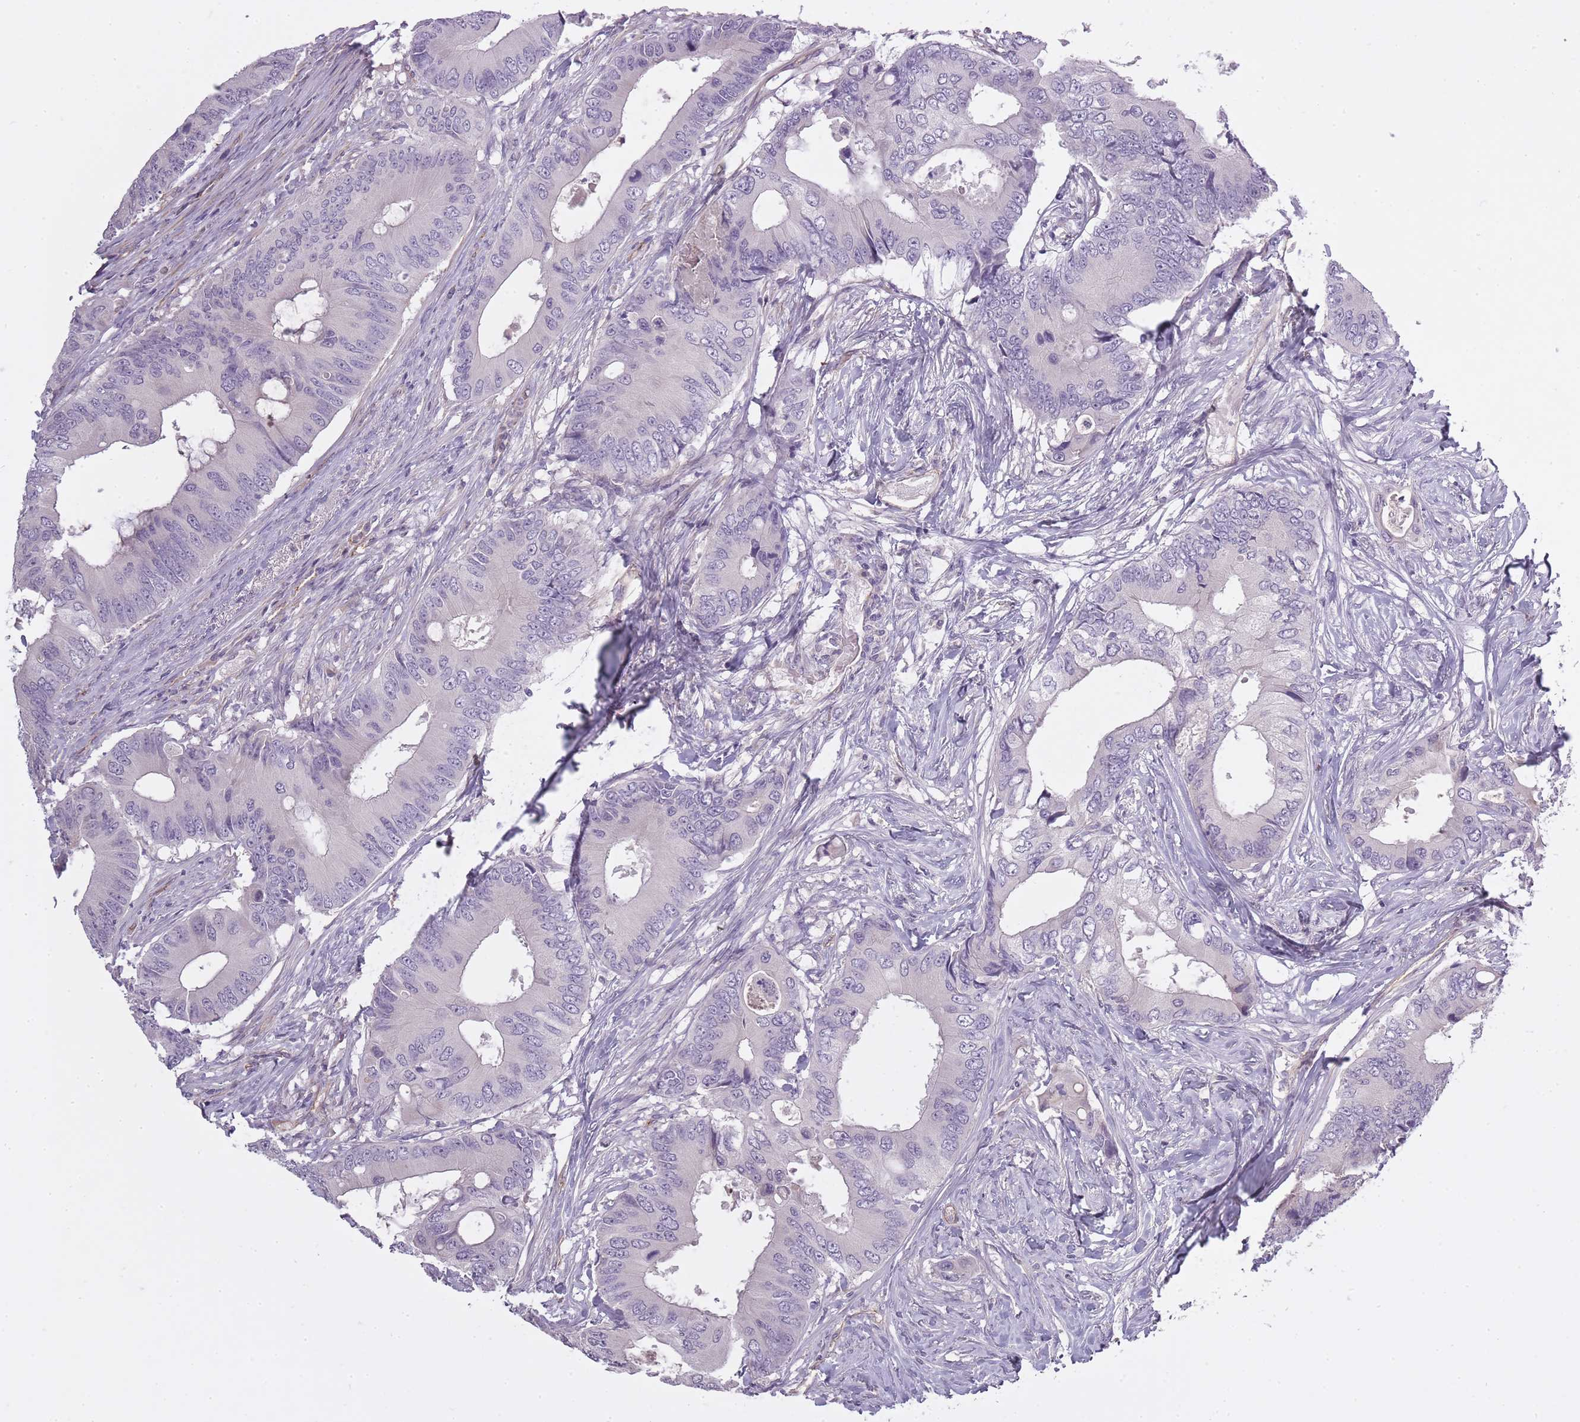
{"staining": {"intensity": "negative", "quantity": "none", "location": "none"}, "tissue": "colorectal cancer", "cell_type": "Tumor cells", "image_type": "cancer", "snomed": [{"axis": "morphology", "description": "Adenocarcinoma, NOS"}, {"axis": "topography", "description": "Colon"}], "caption": "IHC image of neoplastic tissue: colorectal adenocarcinoma stained with DAB exhibits no significant protein positivity in tumor cells. (Stains: DAB immunohistochemistry (IHC) with hematoxylin counter stain, Microscopy: brightfield microscopy at high magnification).", "gene": "SLC8A2", "patient": {"sex": "male", "age": 71}}